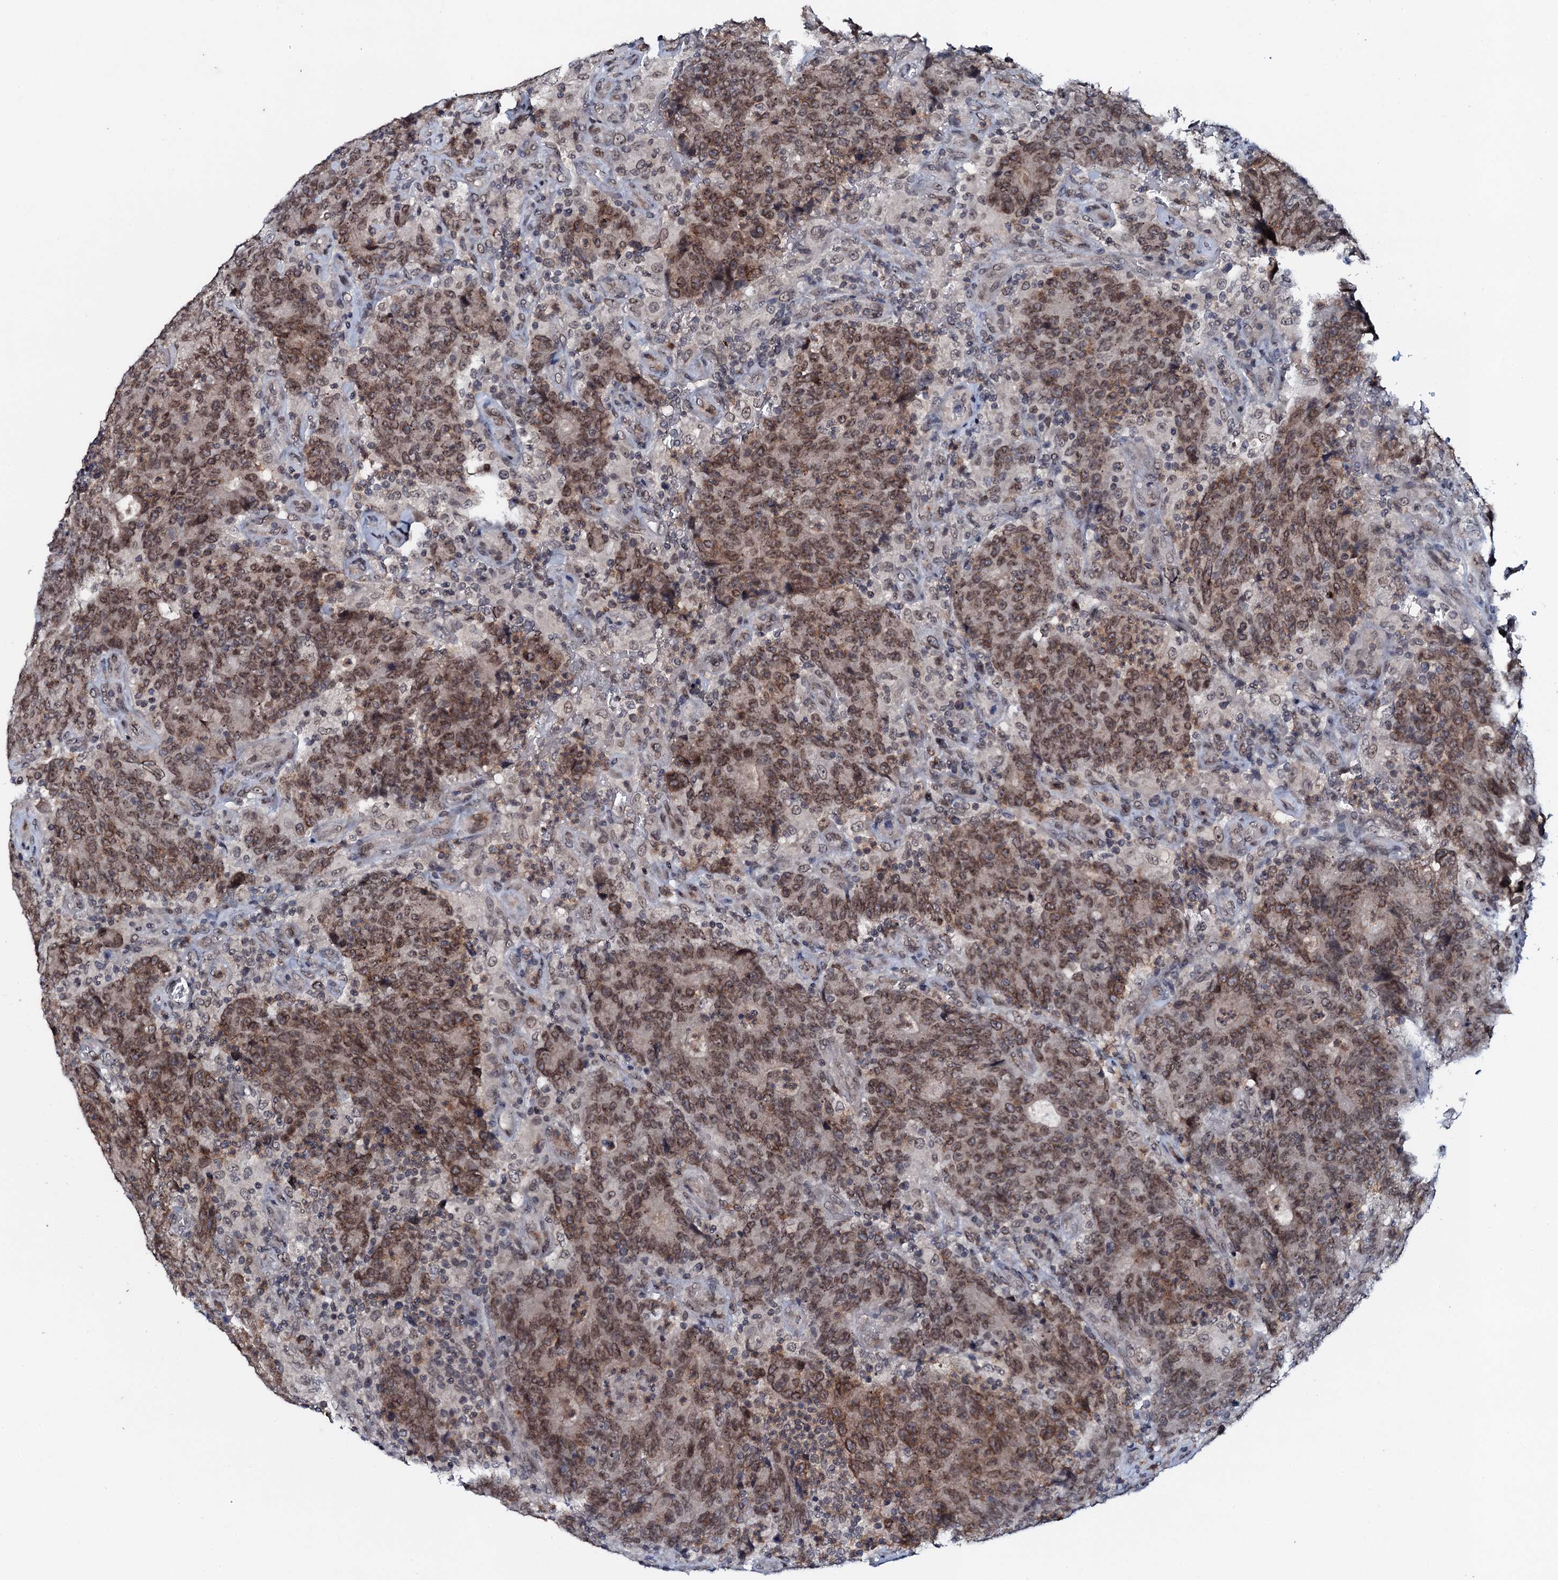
{"staining": {"intensity": "weak", "quantity": "25%-75%", "location": "cytoplasmic/membranous,nuclear"}, "tissue": "colorectal cancer", "cell_type": "Tumor cells", "image_type": "cancer", "snomed": [{"axis": "morphology", "description": "Adenocarcinoma, NOS"}, {"axis": "topography", "description": "Colon"}], "caption": "Tumor cells reveal low levels of weak cytoplasmic/membranous and nuclear expression in approximately 25%-75% of cells in human colorectal adenocarcinoma.", "gene": "SNTA1", "patient": {"sex": "female", "age": 75}}